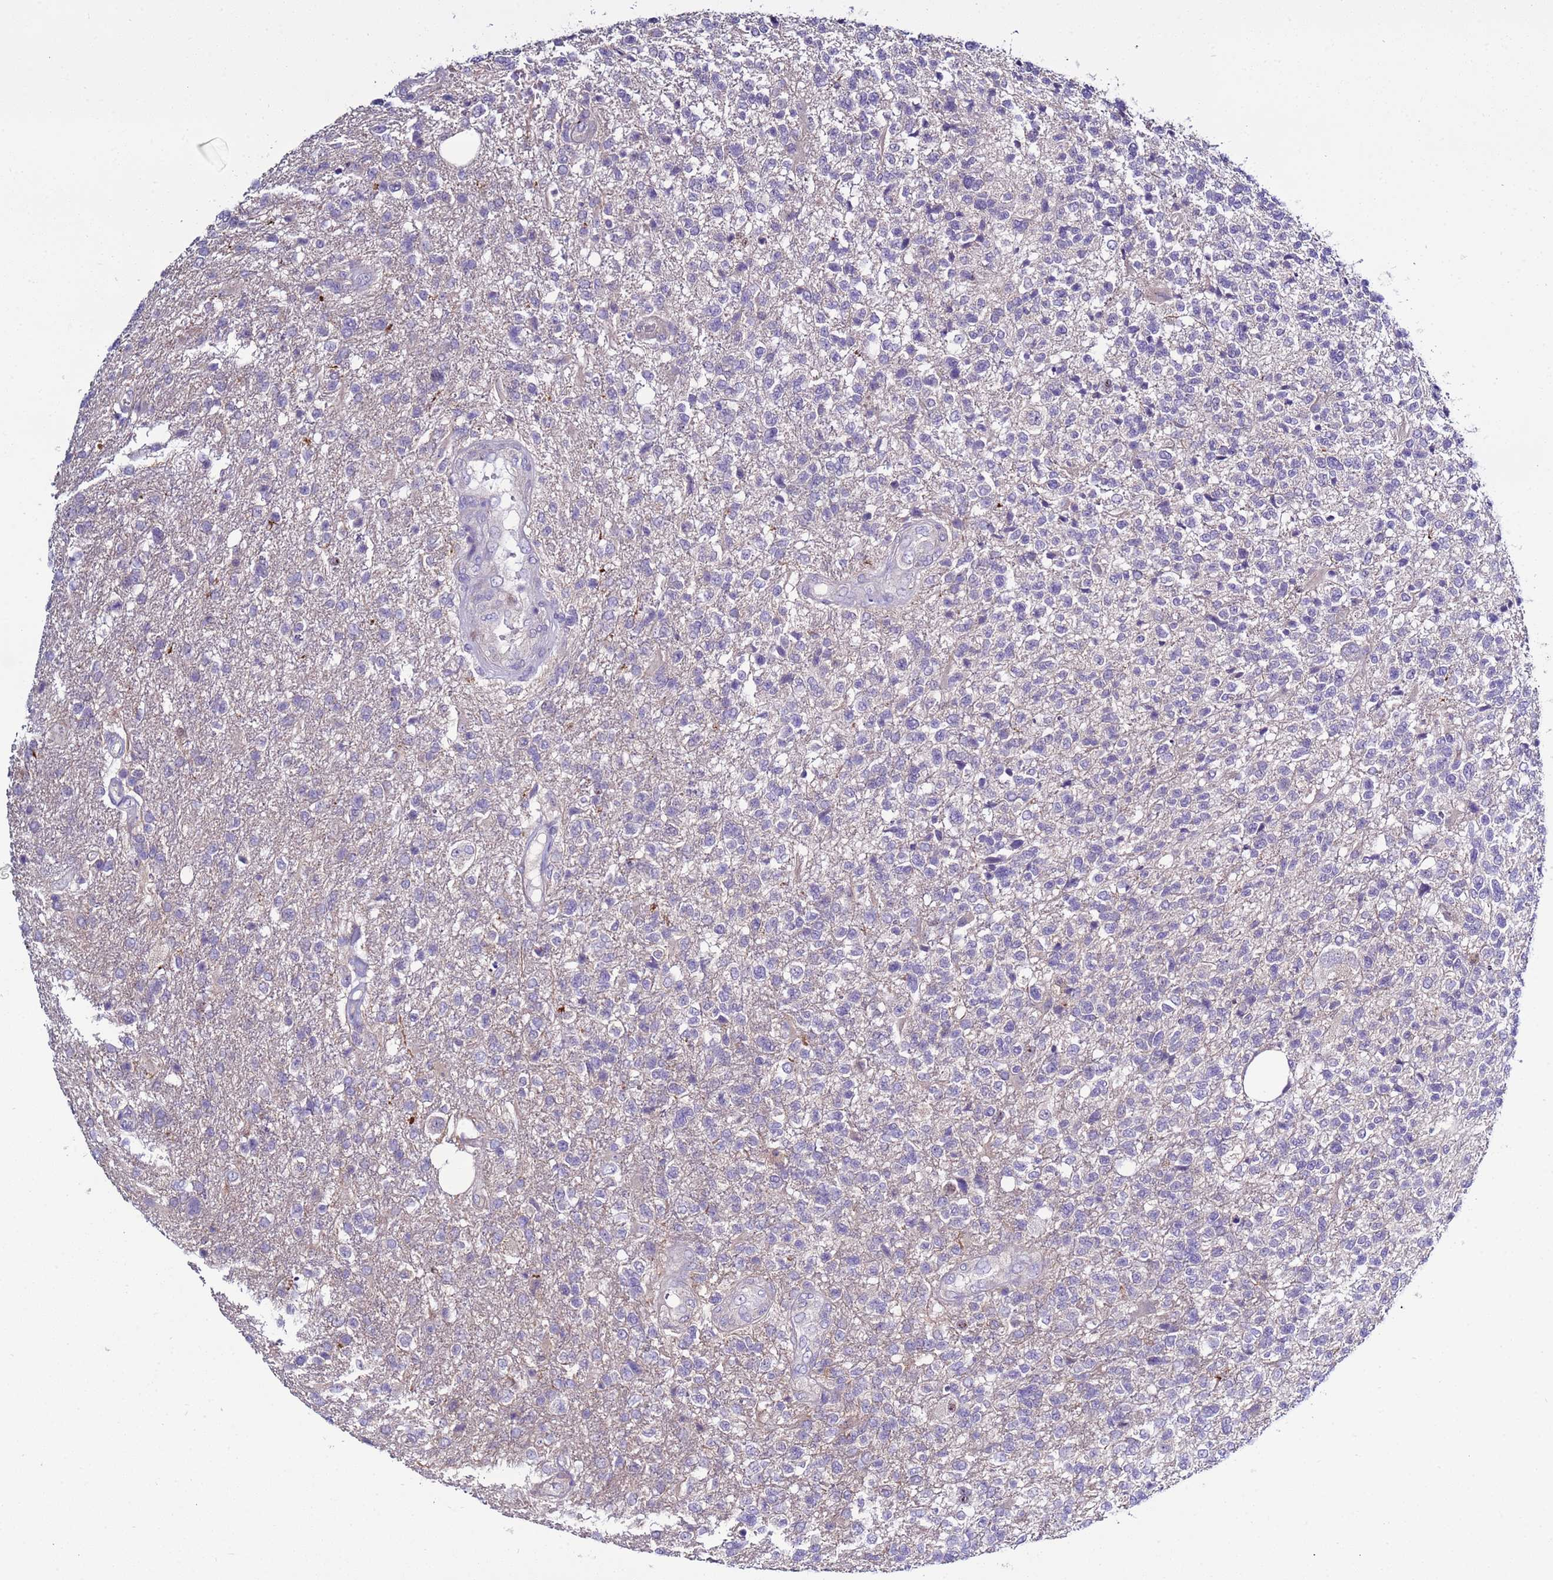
{"staining": {"intensity": "negative", "quantity": "none", "location": "none"}, "tissue": "glioma", "cell_type": "Tumor cells", "image_type": "cancer", "snomed": [{"axis": "morphology", "description": "Glioma, malignant, High grade"}, {"axis": "topography", "description": "Brain"}], "caption": "DAB (3,3'-diaminobenzidine) immunohistochemical staining of glioma exhibits no significant expression in tumor cells.", "gene": "RABL2B", "patient": {"sex": "male", "age": 56}}